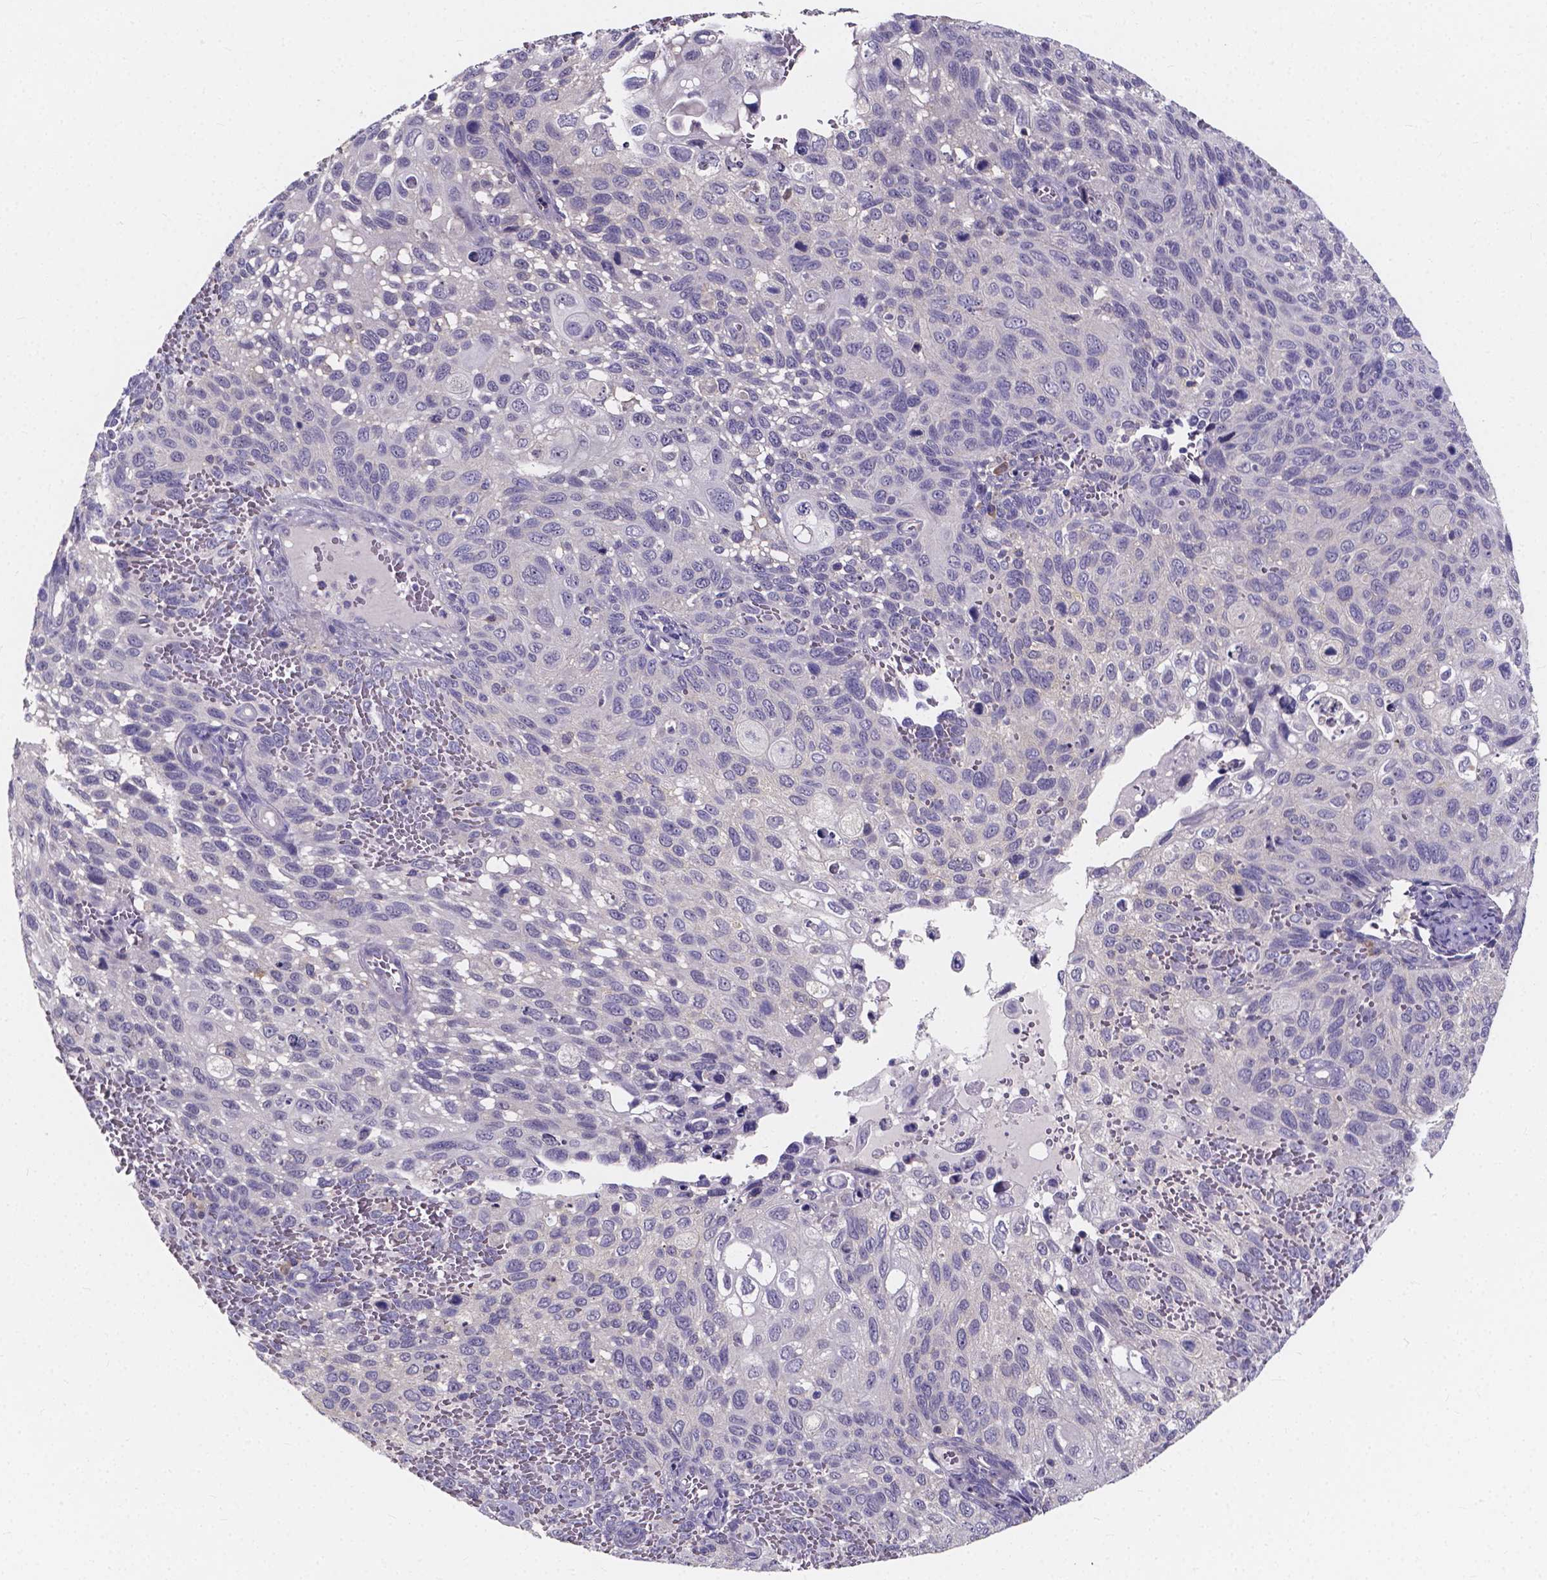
{"staining": {"intensity": "negative", "quantity": "none", "location": "none"}, "tissue": "cervical cancer", "cell_type": "Tumor cells", "image_type": "cancer", "snomed": [{"axis": "morphology", "description": "Squamous cell carcinoma, NOS"}, {"axis": "topography", "description": "Cervix"}], "caption": "High magnification brightfield microscopy of squamous cell carcinoma (cervical) stained with DAB (brown) and counterstained with hematoxylin (blue): tumor cells show no significant expression. Nuclei are stained in blue.", "gene": "SPOCD1", "patient": {"sex": "female", "age": 70}}